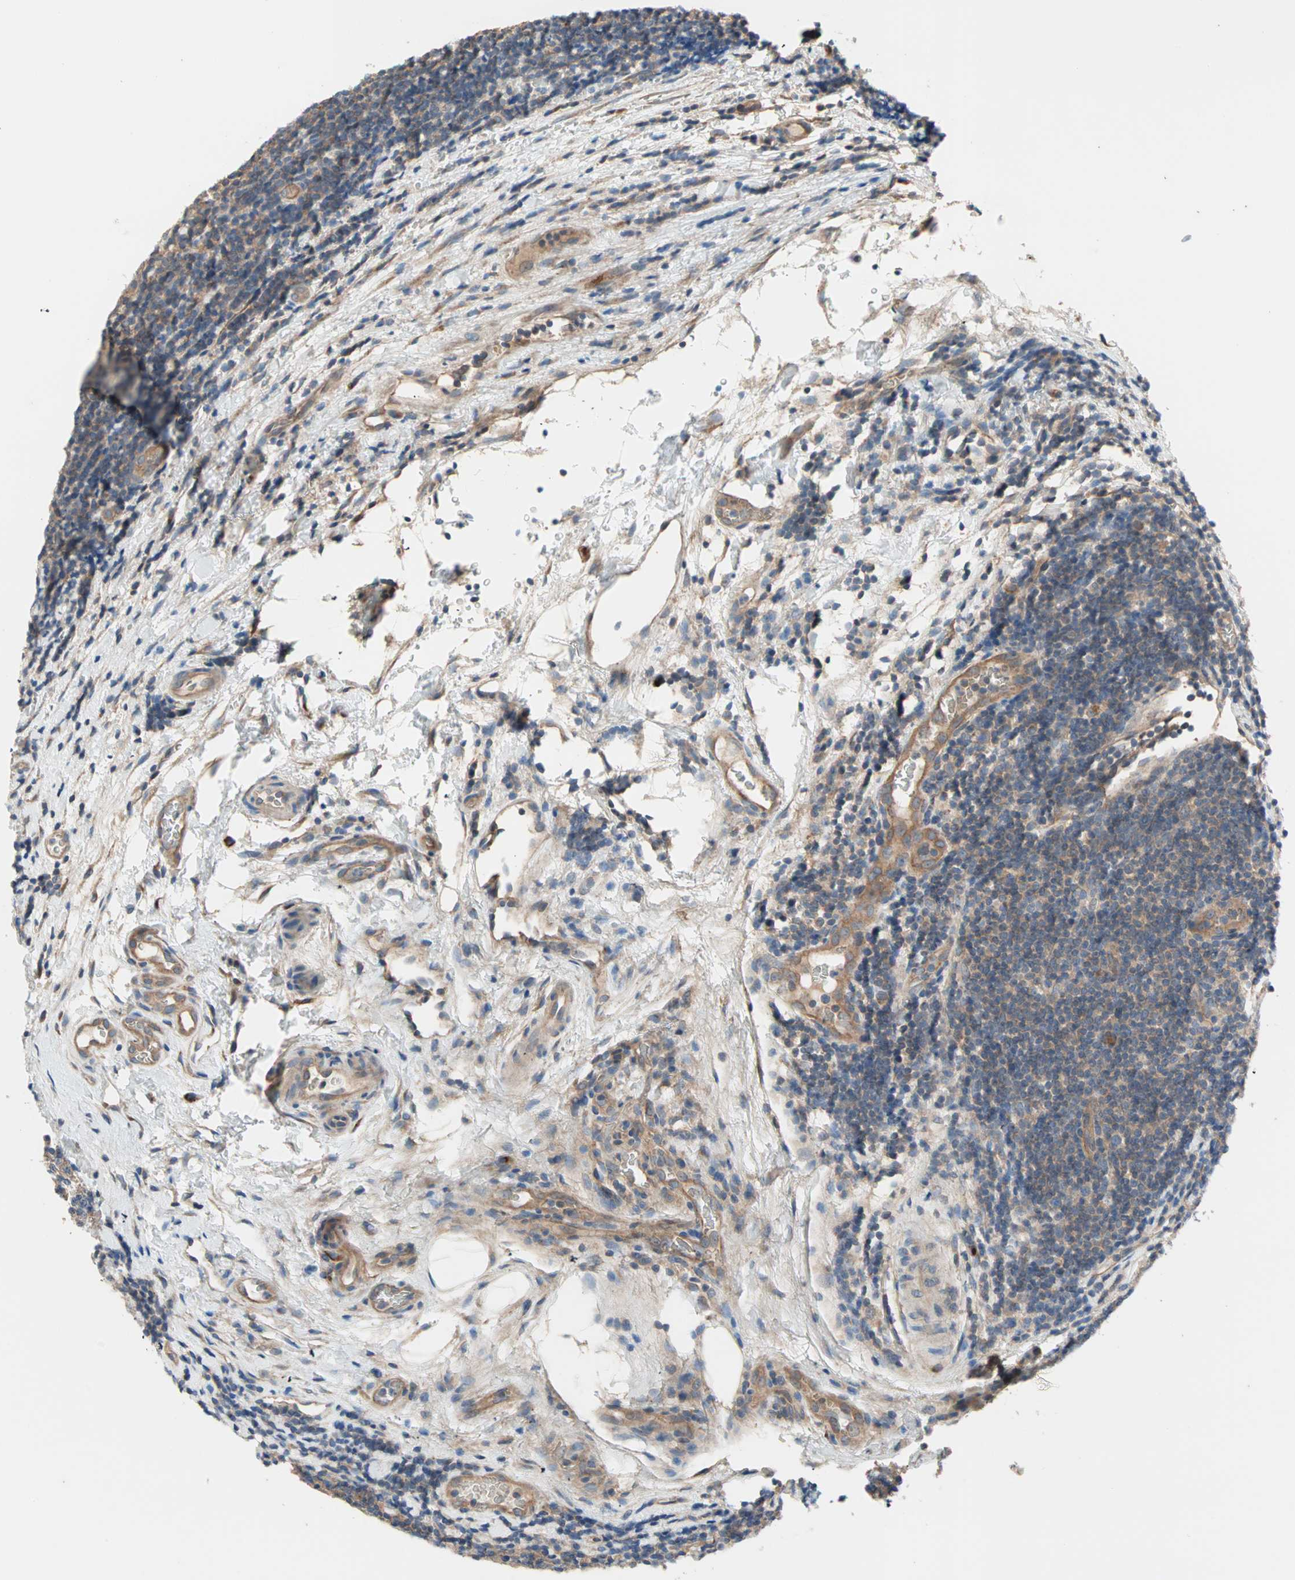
{"staining": {"intensity": "weak", "quantity": "25%-75%", "location": "cytoplasmic/membranous"}, "tissue": "lymphoma", "cell_type": "Tumor cells", "image_type": "cancer", "snomed": [{"axis": "morphology", "description": "Malignant lymphoma, non-Hodgkin's type, Low grade"}, {"axis": "topography", "description": "Lymph node"}], "caption": "Weak cytoplasmic/membranous staining is appreciated in approximately 25%-75% of tumor cells in malignant lymphoma, non-Hodgkin's type (low-grade). (DAB = brown stain, brightfield microscopy at high magnification).", "gene": "PDE8A", "patient": {"sex": "male", "age": 83}}